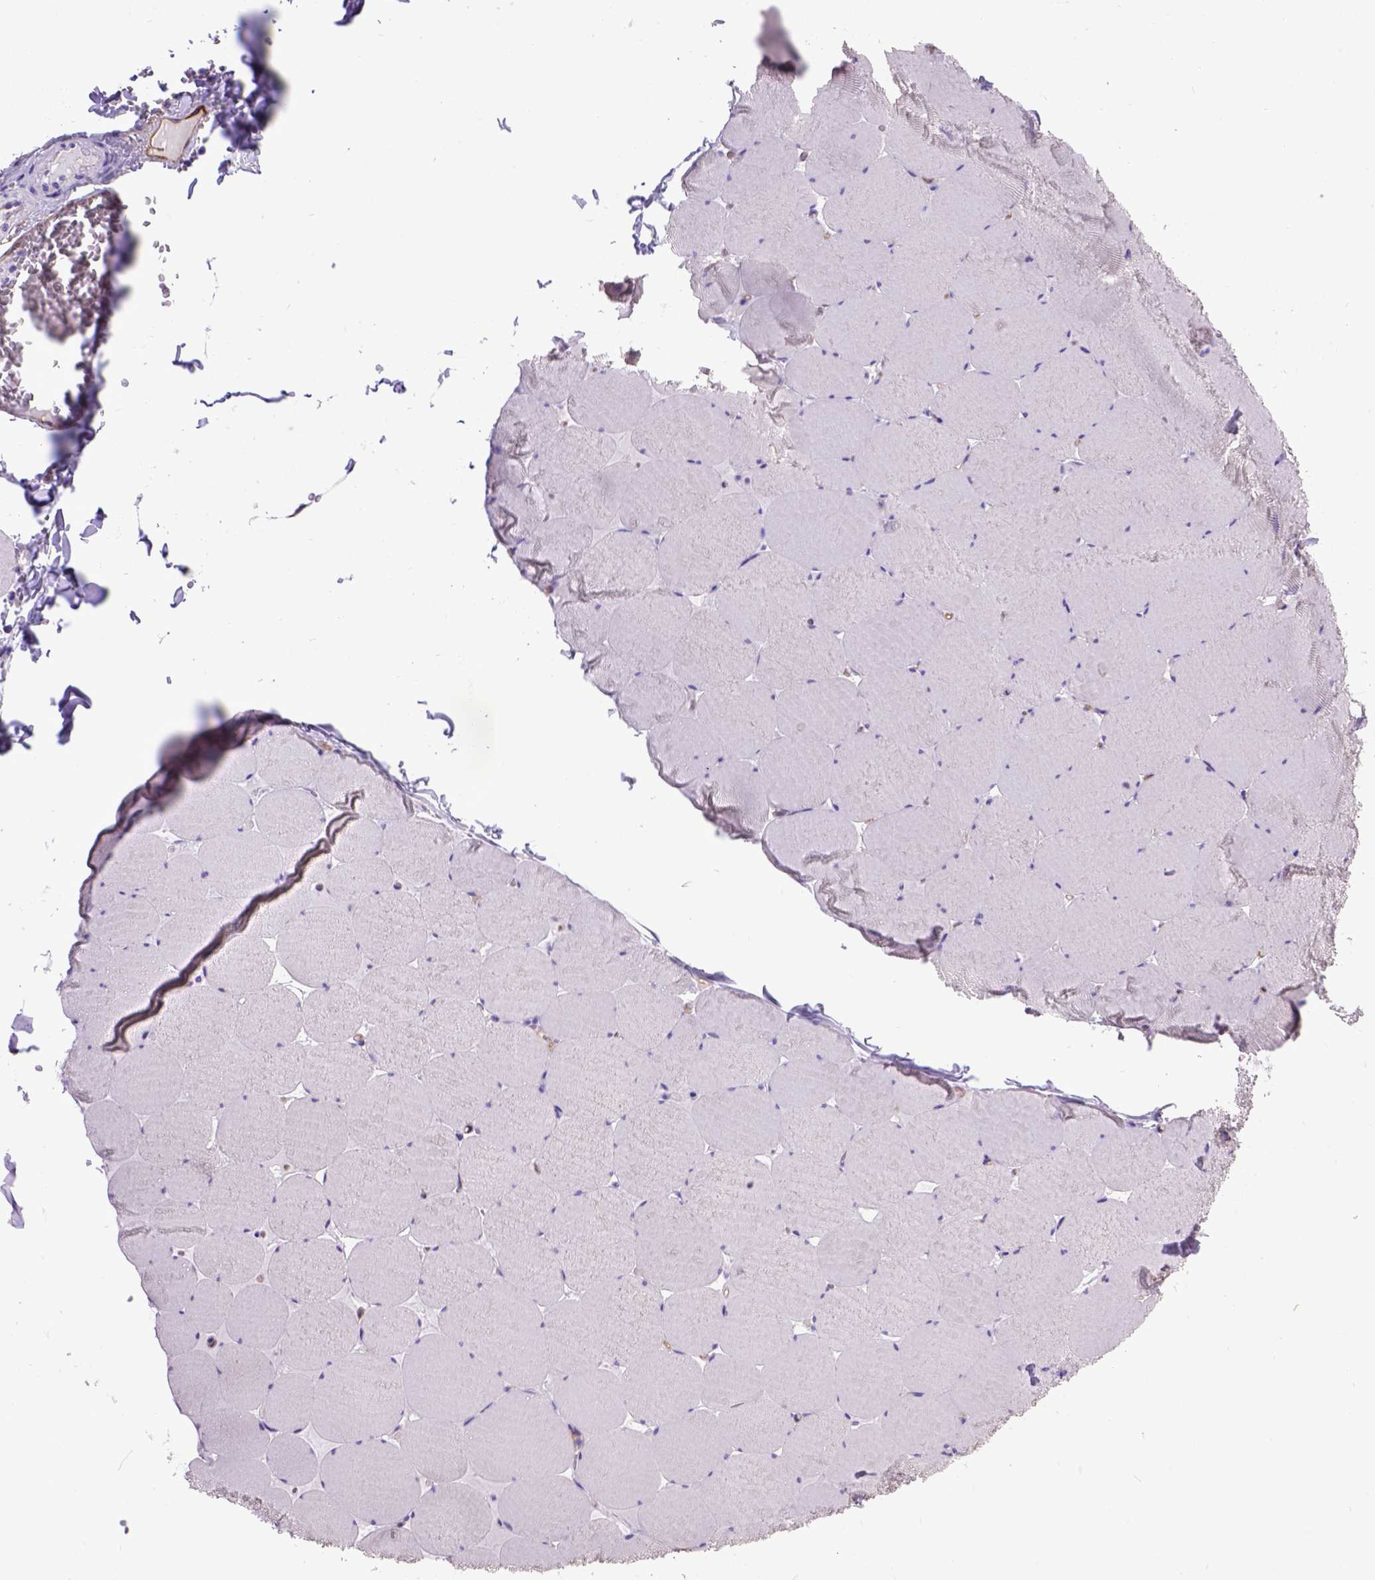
{"staining": {"intensity": "negative", "quantity": "none", "location": "none"}, "tissue": "skeletal muscle", "cell_type": "Myocytes", "image_type": "normal", "snomed": [{"axis": "morphology", "description": "Normal tissue, NOS"}, {"axis": "morphology", "description": "Malignant melanoma, Metastatic site"}, {"axis": "topography", "description": "Skeletal muscle"}], "caption": "This is a photomicrograph of immunohistochemistry staining of unremarkable skeletal muscle, which shows no positivity in myocytes.", "gene": "ENG", "patient": {"sex": "male", "age": 50}}